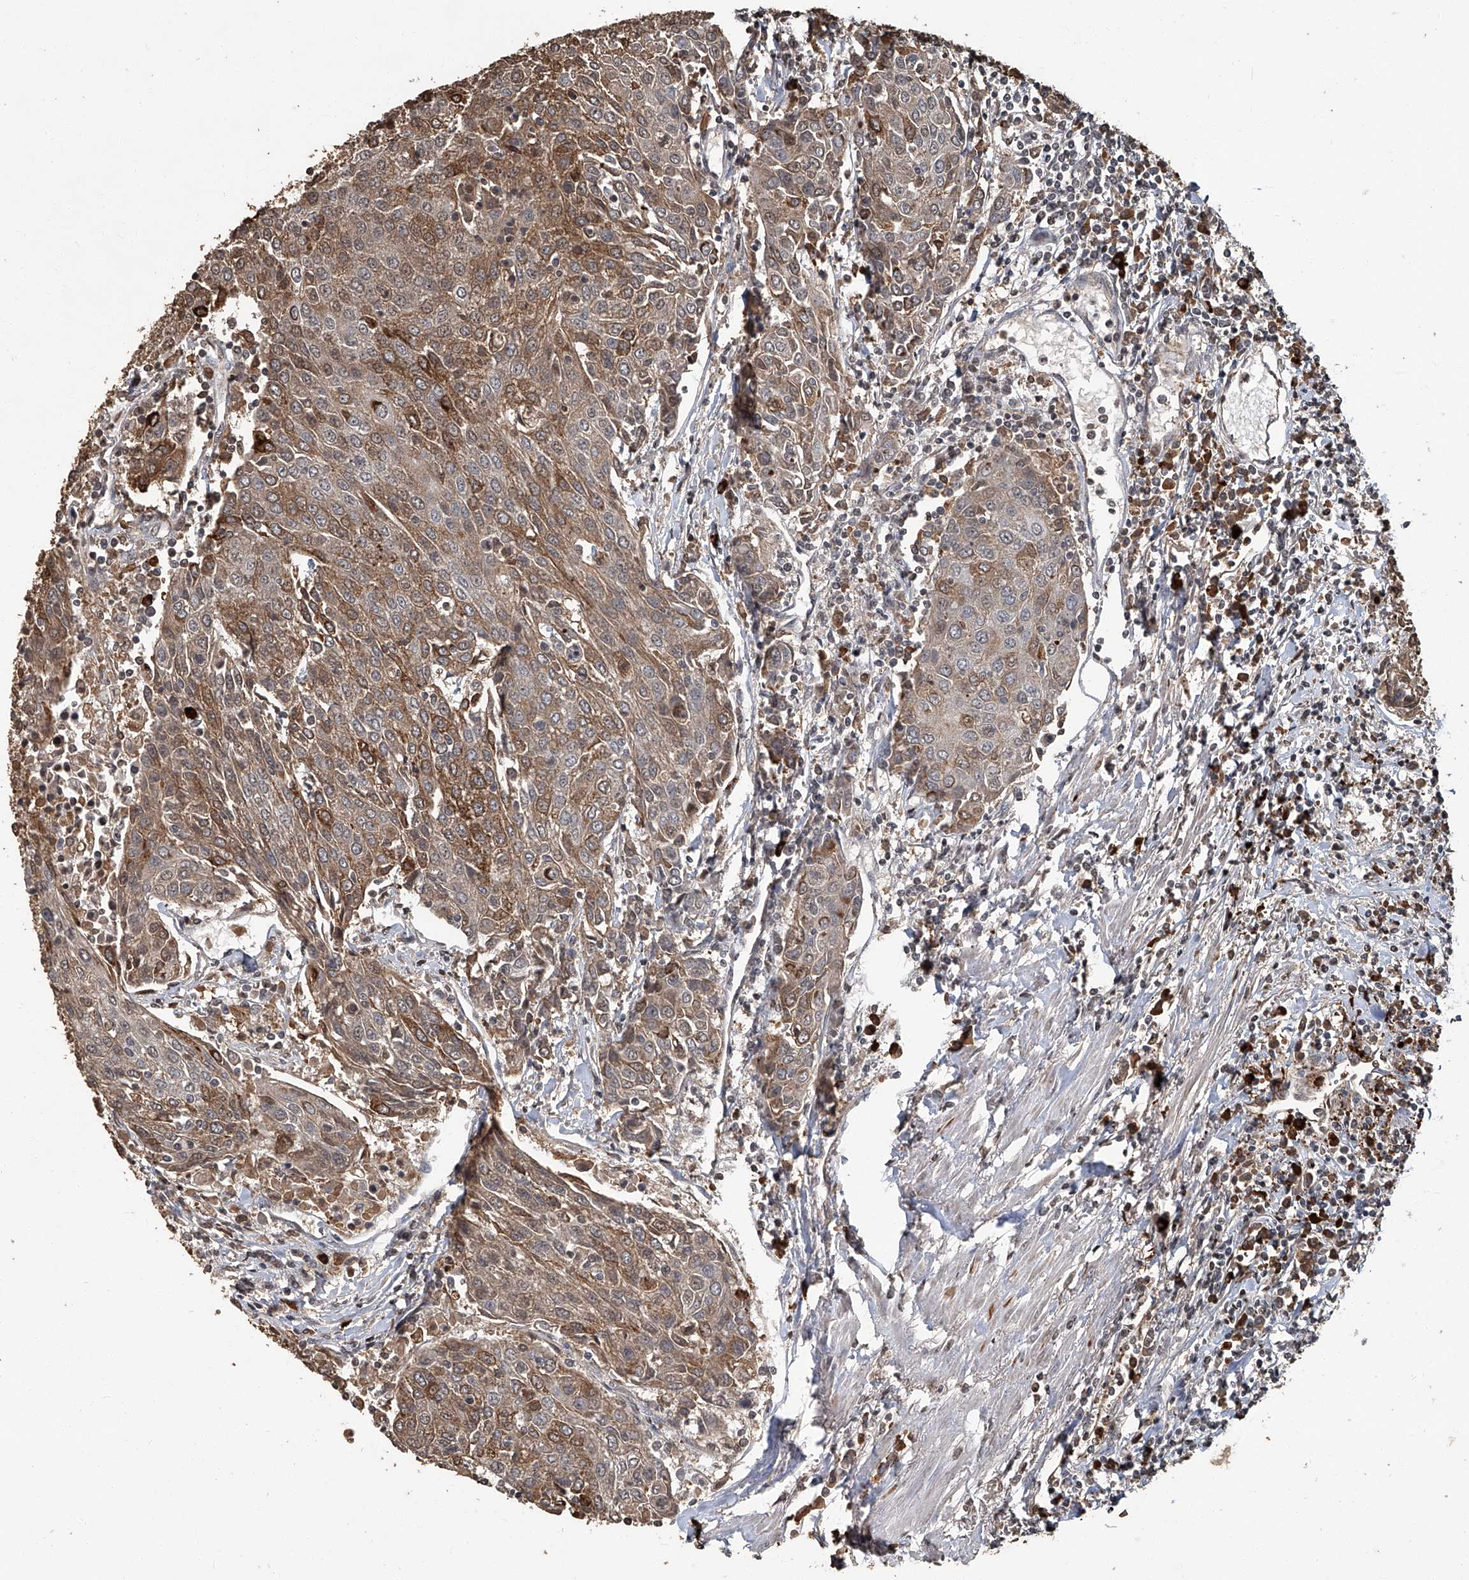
{"staining": {"intensity": "moderate", "quantity": ">75%", "location": "cytoplasmic/membranous"}, "tissue": "urothelial cancer", "cell_type": "Tumor cells", "image_type": "cancer", "snomed": [{"axis": "morphology", "description": "Urothelial carcinoma, High grade"}, {"axis": "topography", "description": "Urinary bladder"}], "caption": "This histopathology image shows IHC staining of urothelial carcinoma (high-grade), with medium moderate cytoplasmic/membranous positivity in about >75% of tumor cells.", "gene": "GPR132", "patient": {"sex": "female", "age": 85}}